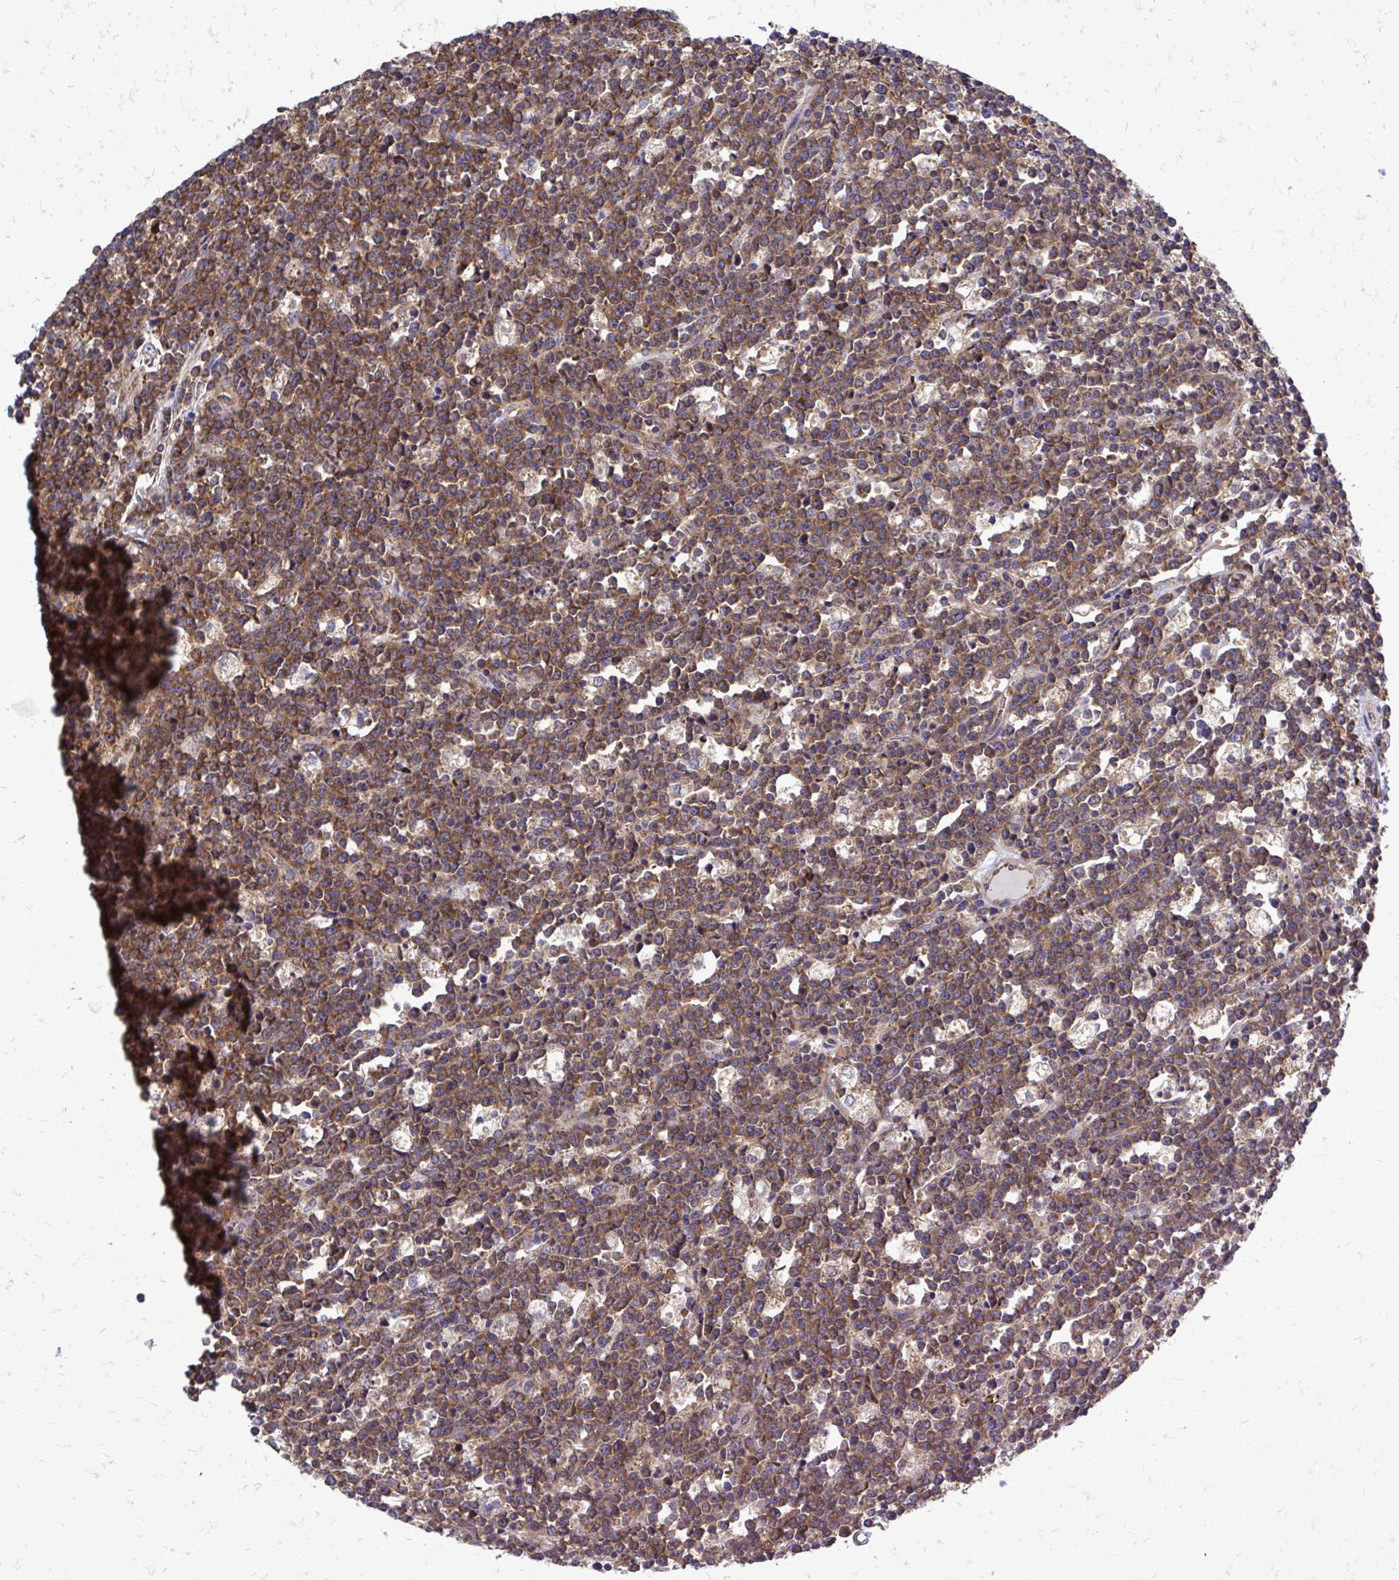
{"staining": {"intensity": "moderate", "quantity": ">75%", "location": "cytoplasmic/membranous"}, "tissue": "lymphoma", "cell_type": "Tumor cells", "image_type": "cancer", "snomed": [{"axis": "morphology", "description": "Malignant lymphoma, non-Hodgkin's type, High grade"}, {"axis": "topography", "description": "Ovary"}], "caption": "Protein staining of lymphoma tissue reveals moderate cytoplasmic/membranous positivity in approximately >75% of tumor cells.", "gene": "PDK4", "patient": {"sex": "female", "age": 56}}